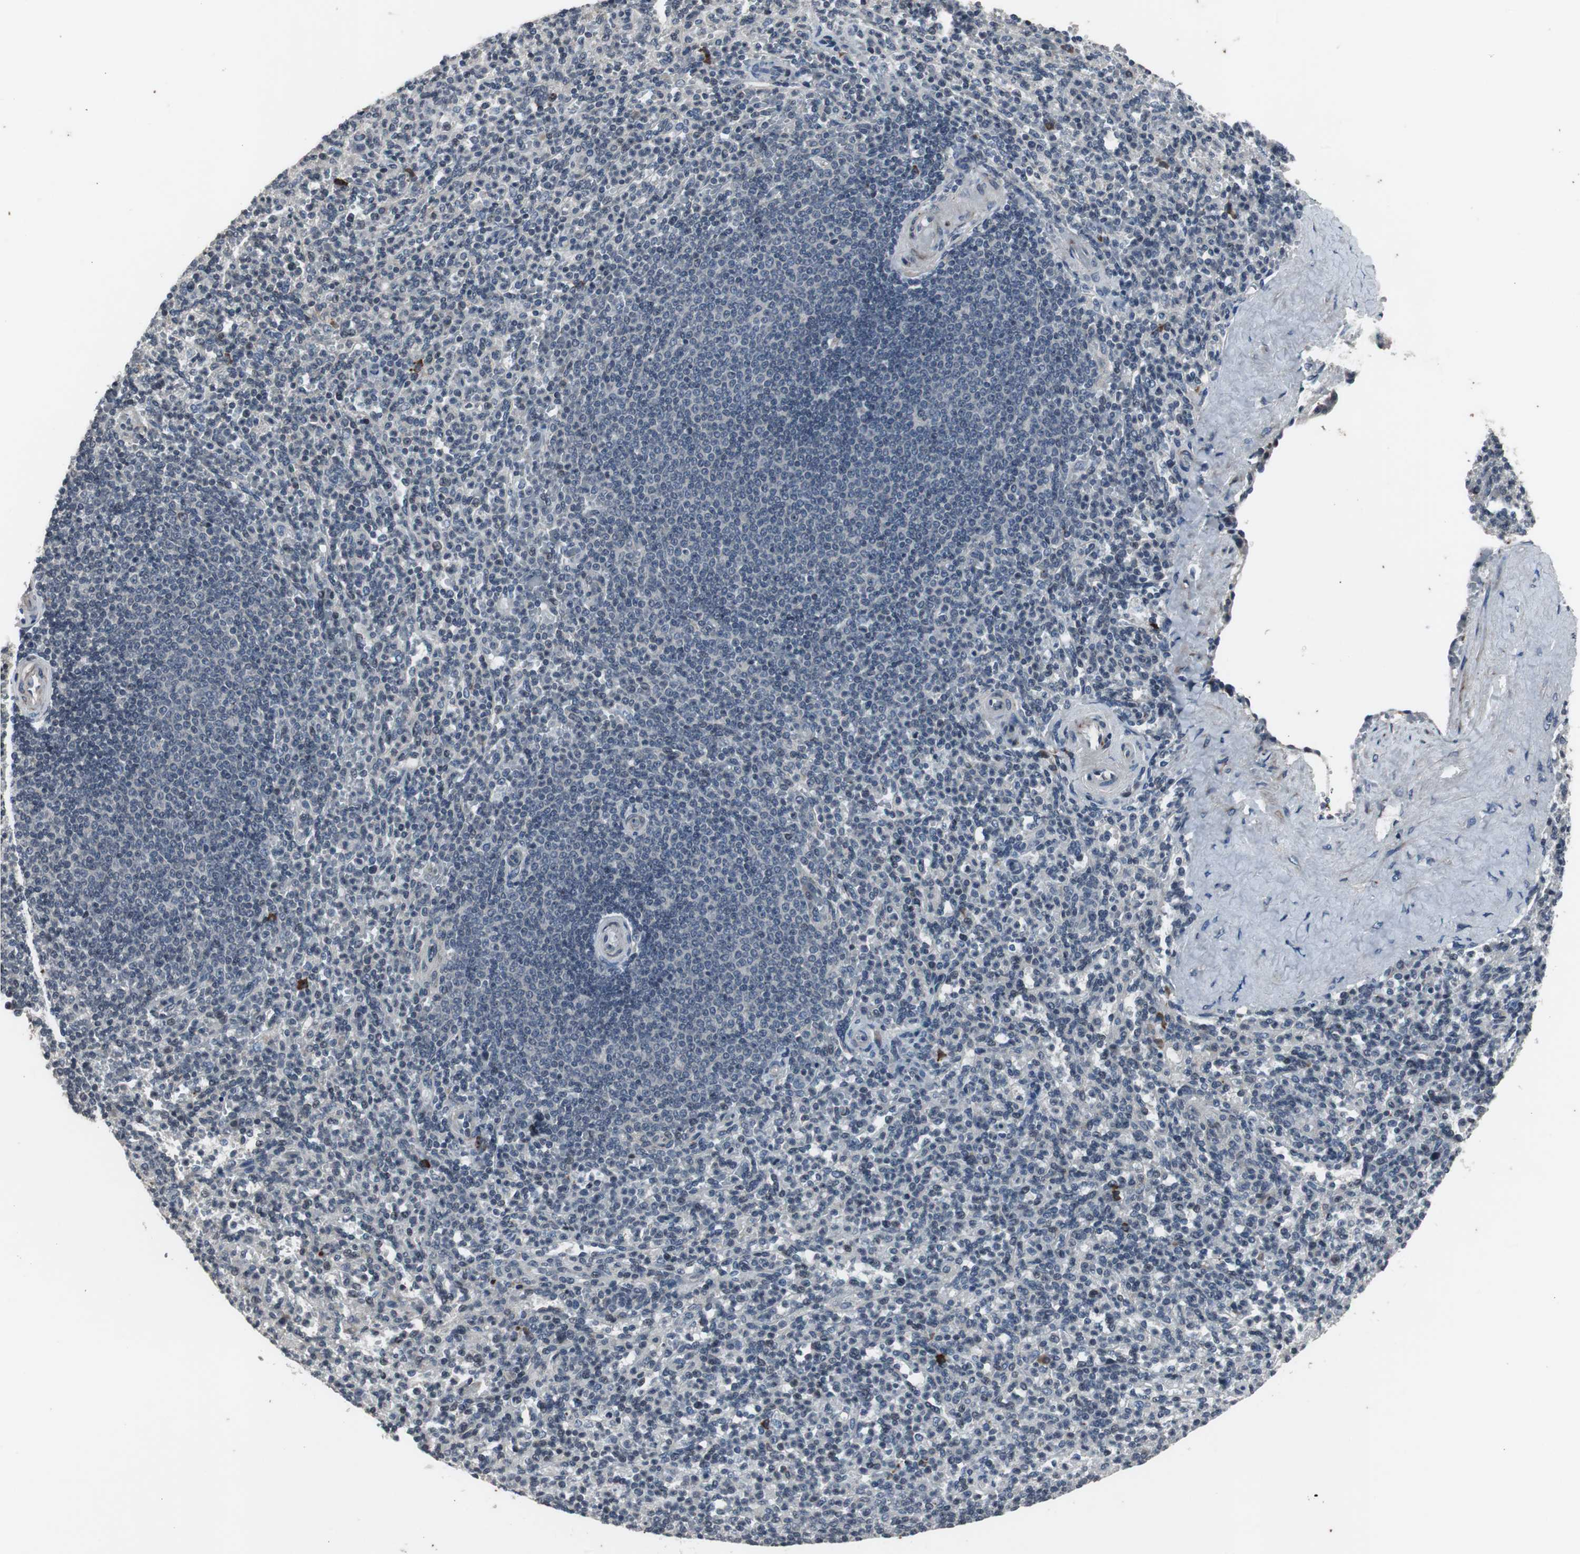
{"staining": {"intensity": "negative", "quantity": "none", "location": "none"}, "tissue": "spleen", "cell_type": "Cells in red pulp", "image_type": "normal", "snomed": [{"axis": "morphology", "description": "Normal tissue, NOS"}, {"axis": "topography", "description": "Spleen"}], "caption": "Immunohistochemistry of benign human spleen shows no positivity in cells in red pulp. (DAB (3,3'-diaminobenzidine) IHC visualized using brightfield microscopy, high magnification).", "gene": "CRADD", "patient": {"sex": "male", "age": 36}}